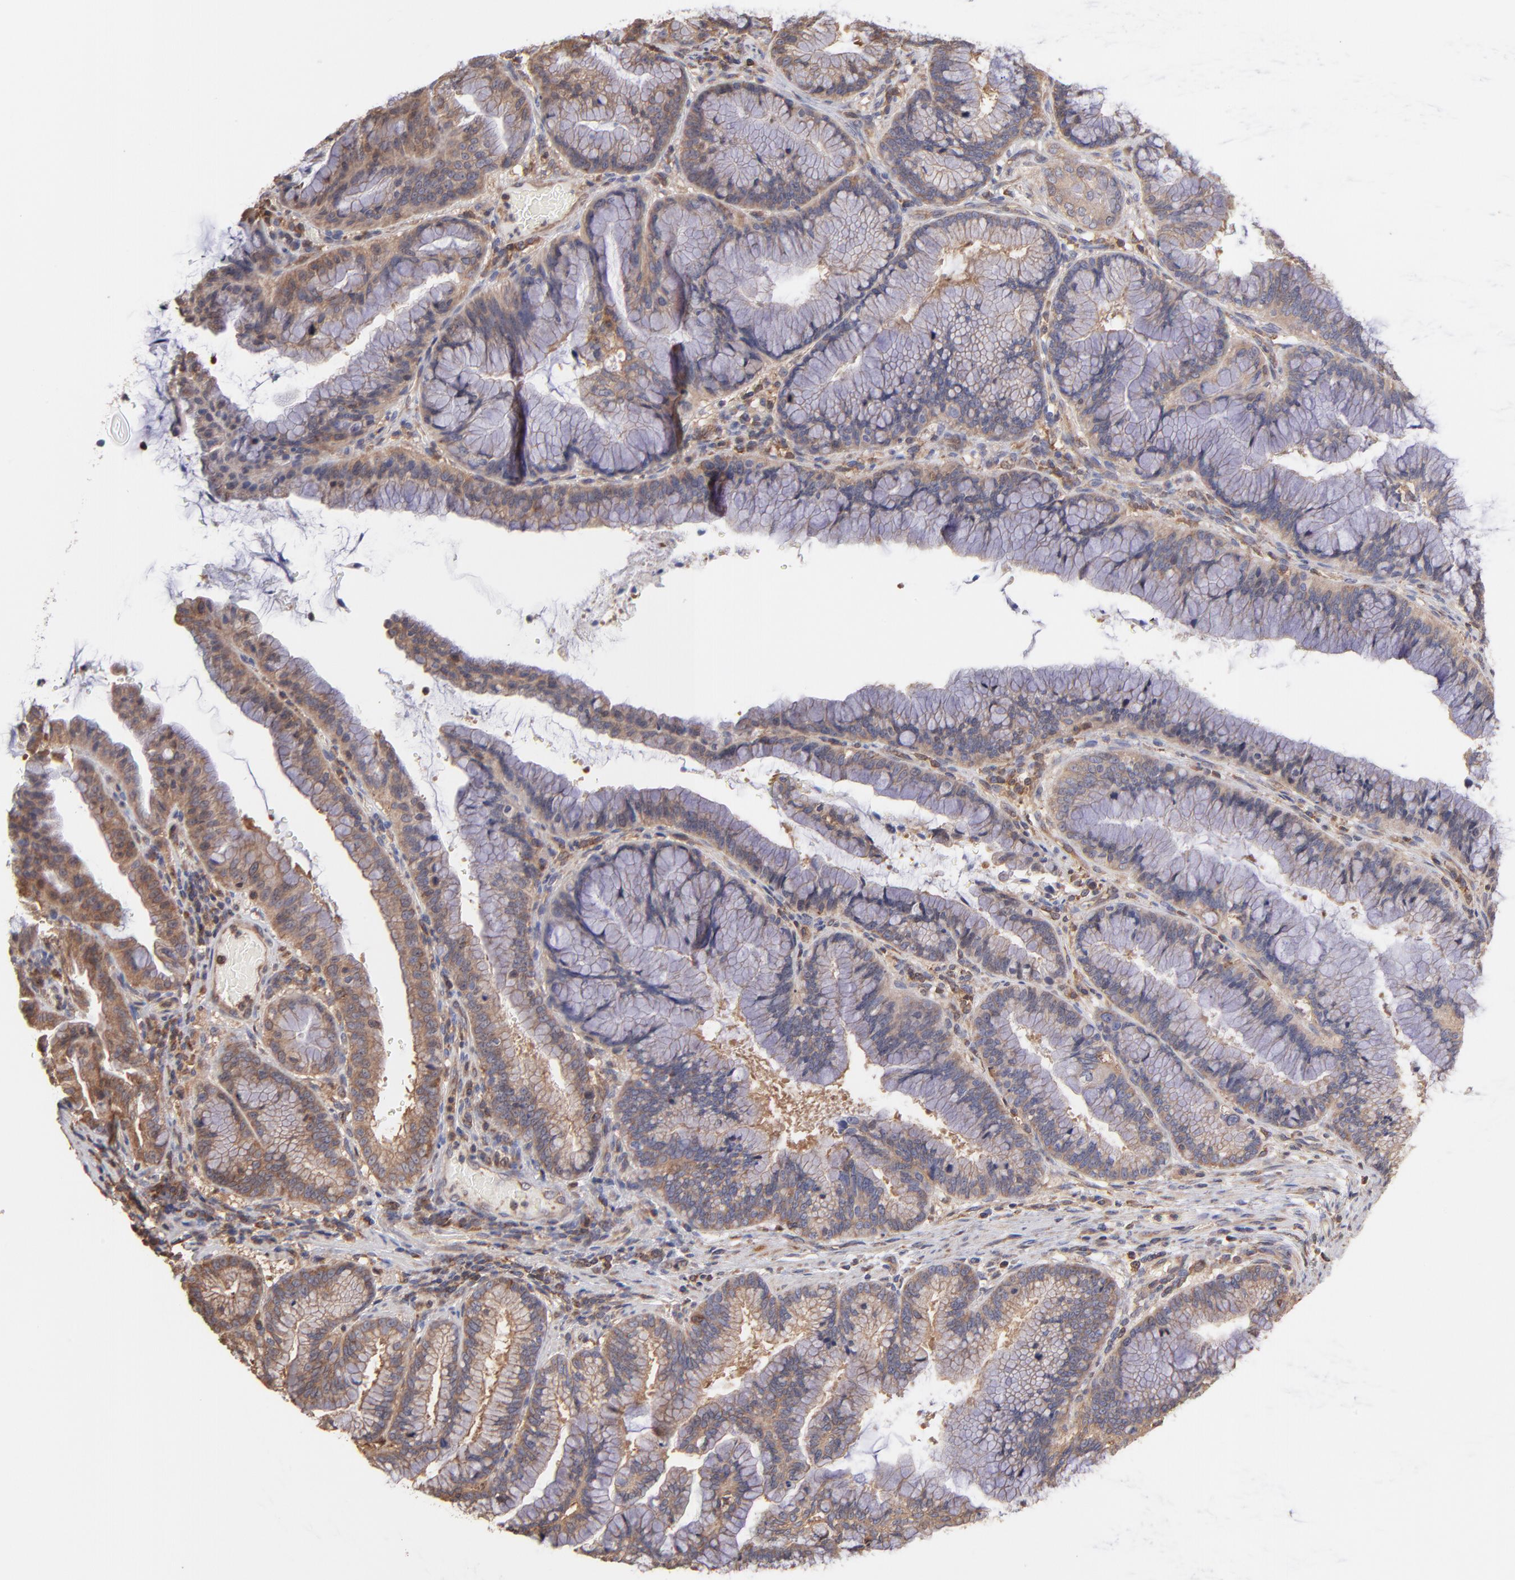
{"staining": {"intensity": "weak", "quantity": ">75%", "location": "cytoplasmic/membranous"}, "tissue": "pancreatic cancer", "cell_type": "Tumor cells", "image_type": "cancer", "snomed": [{"axis": "morphology", "description": "Adenocarcinoma, NOS"}, {"axis": "topography", "description": "Pancreas"}], "caption": "Immunohistochemical staining of human pancreatic cancer (adenocarcinoma) demonstrates weak cytoplasmic/membranous protein expression in approximately >75% of tumor cells. The staining was performed using DAB to visualize the protein expression in brown, while the nuclei were stained in blue with hematoxylin (Magnification: 20x).", "gene": "MAPRE1", "patient": {"sex": "female", "age": 64}}